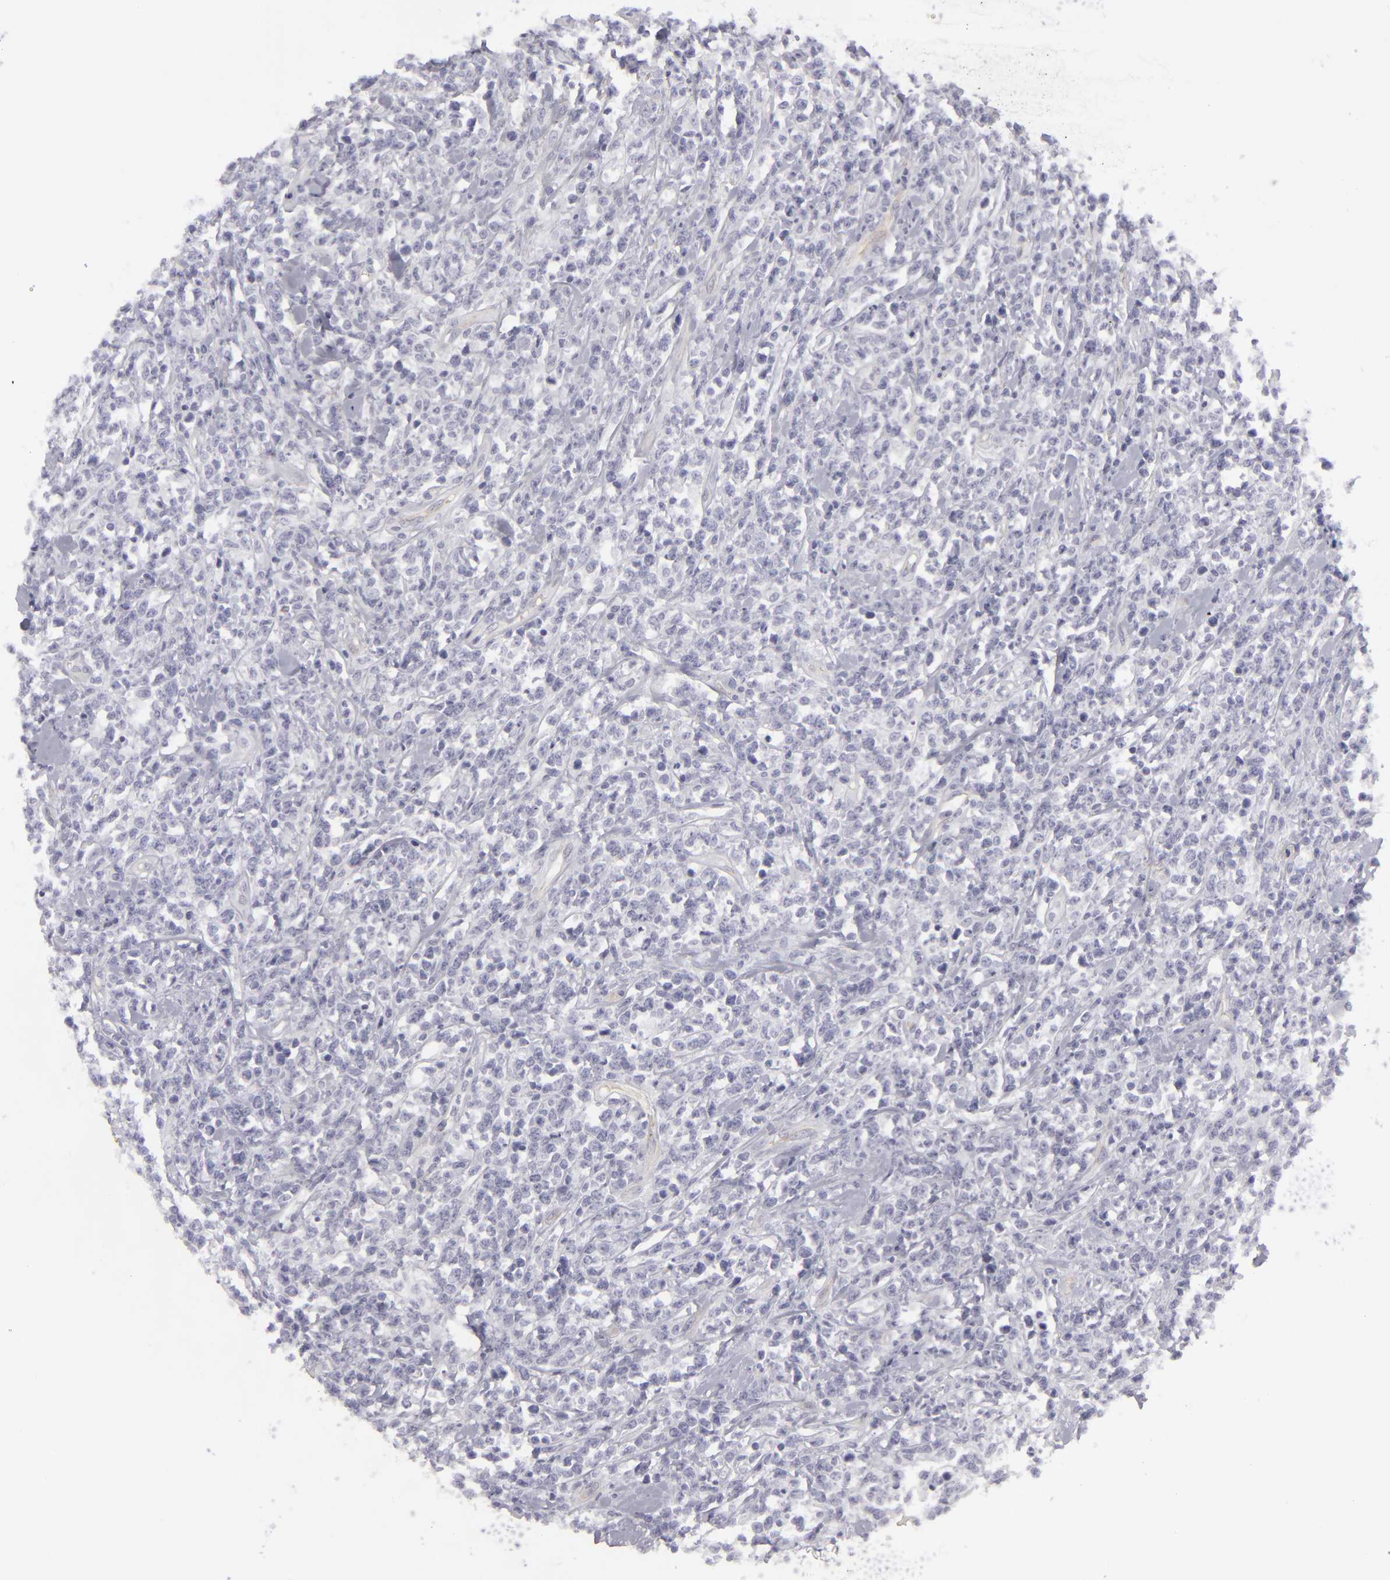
{"staining": {"intensity": "negative", "quantity": "none", "location": "none"}, "tissue": "lymphoma", "cell_type": "Tumor cells", "image_type": "cancer", "snomed": [{"axis": "morphology", "description": "Malignant lymphoma, non-Hodgkin's type, High grade"}, {"axis": "topography", "description": "Colon"}], "caption": "Immunohistochemistry of human lymphoma demonstrates no positivity in tumor cells. Brightfield microscopy of immunohistochemistry stained with DAB (brown) and hematoxylin (blue), captured at high magnification.", "gene": "JUP", "patient": {"sex": "male", "age": 82}}